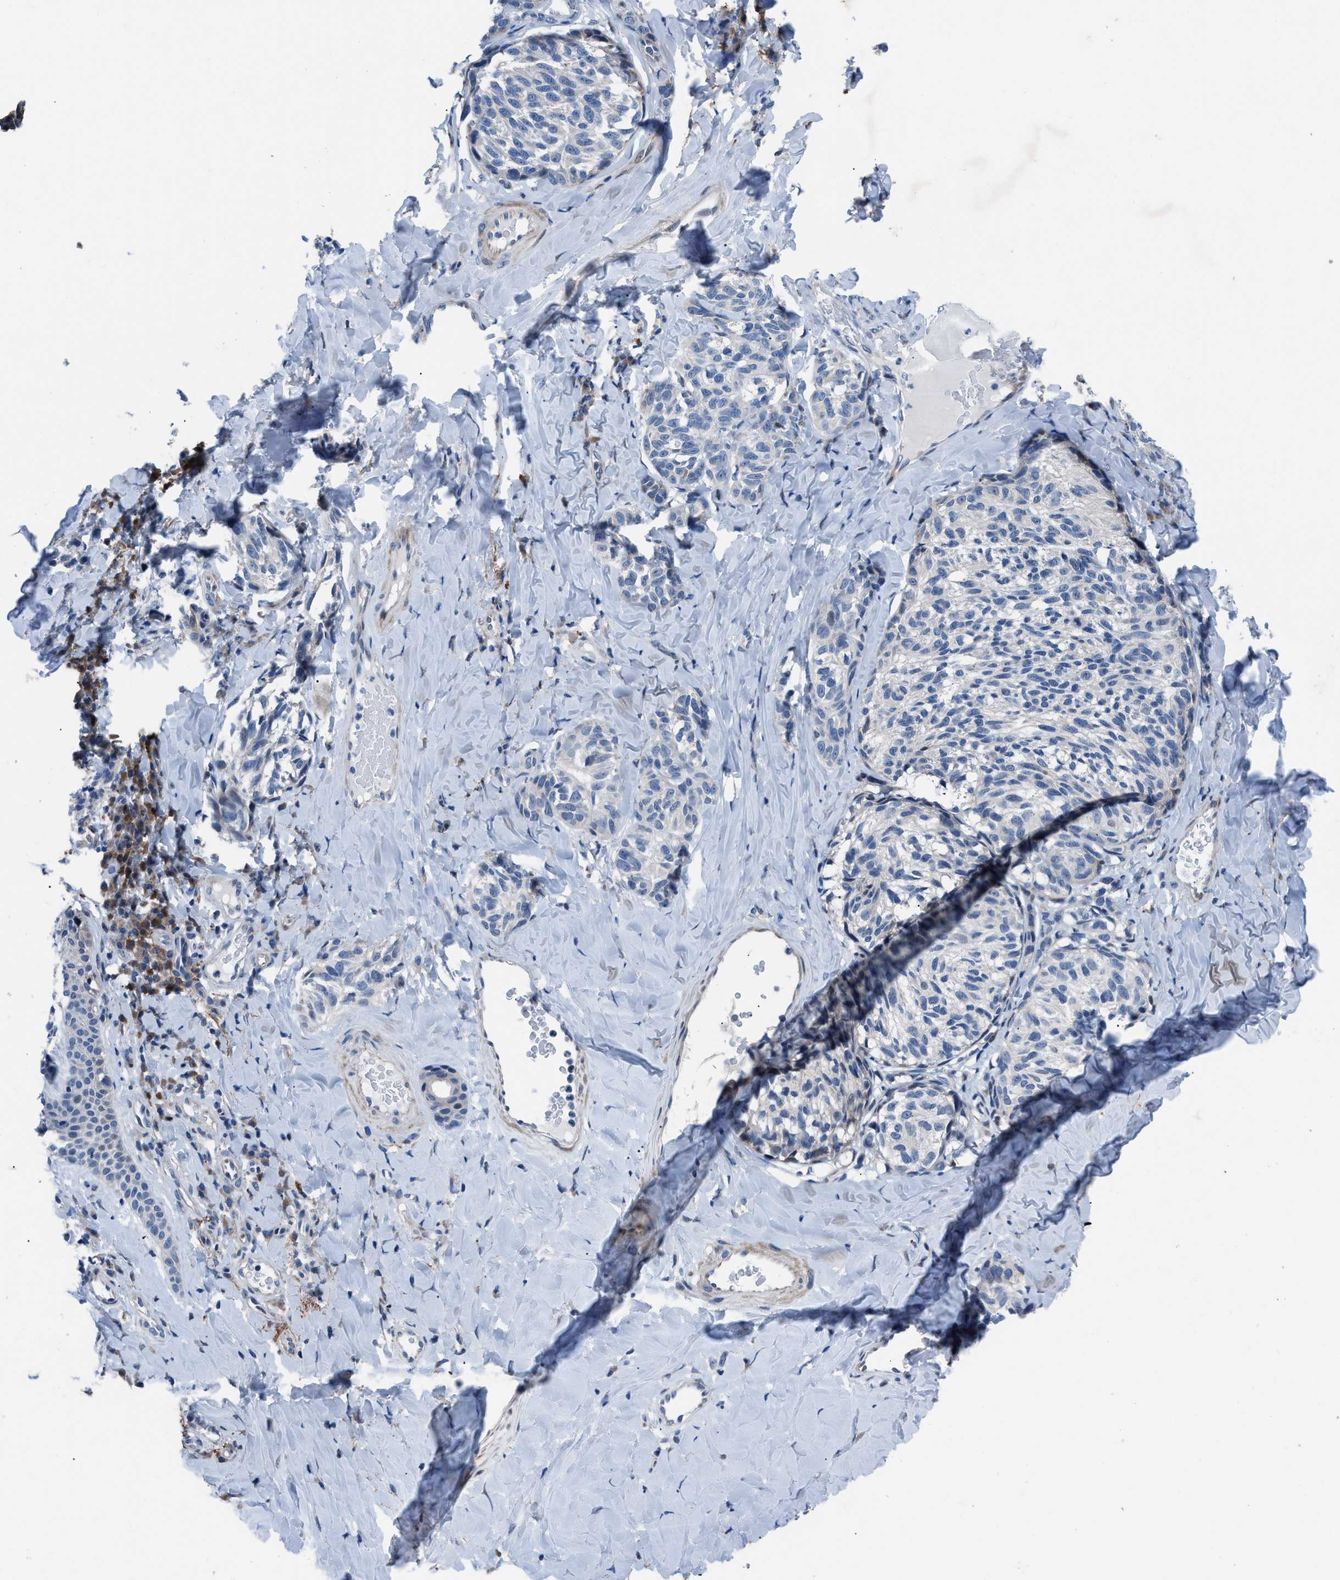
{"staining": {"intensity": "negative", "quantity": "none", "location": "none"}, "tissue": "melanoma", "cell_type": "Tumor cells", "image_type": "cancer", "snomed": [{"axis": "morphology", "description": "Malignant melanoma, NOS"}, {"axis": "topography", "description": "Skin"}], "caption": "High magnification brightfield microscopy of malignant melanoma stained with DAB (3,3'-diaminobenzidine) (brown) and counterstained with hematoxylin (blue): tumor cells show no significant staining.", "gene": "UAP1", "patient": {"sex": "female", "age": 73}}